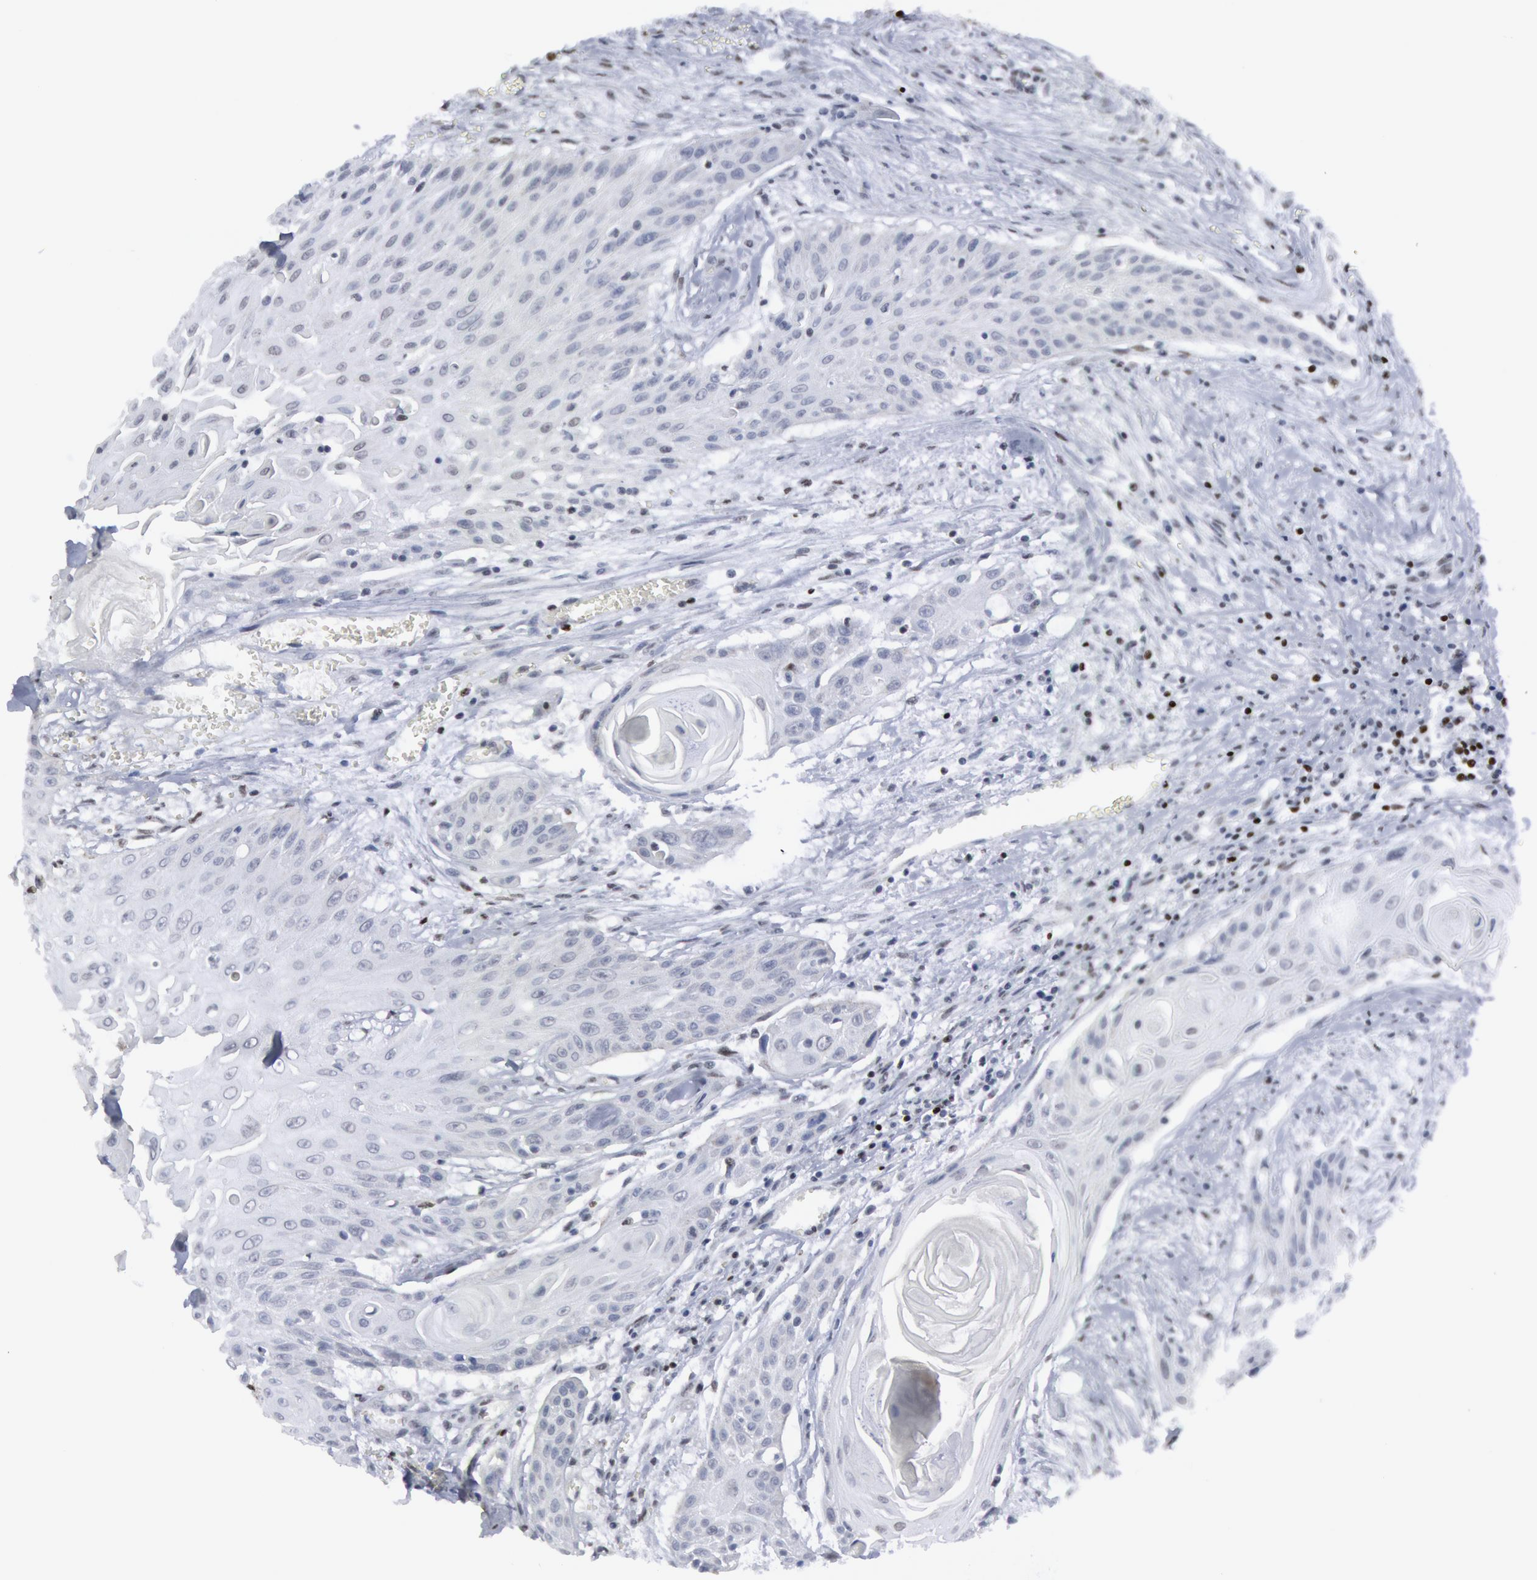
{"staining": {"intensity": "negative", "quantity": "none", "location": "none"}, "tissue": "head and neck cancer", "cell_type": "Tumor cells", "image_type": "cancer", "snomed": [{"axis": "morphology", "description": "Squamous cell carcinoma, NOS"}, {"axis": "morphology", "description": "Squamous cell carcinoma, metastatic, NOS"}, {"axis": "topography", "description": "Lymph node"}, {"axis": "topography", "description": "Salivary gland"}, {"axis": "topography", "description": "Head-Neck"}], "caption": "DAB (3,3'-diaminobenzidine) immunohistochemical staining of human head and neck metastatic squamous cell carcinoma shows no significant expression in tumor cells.", "gene": "MECP2", "patient": {"sex": "female", "age": 74}}